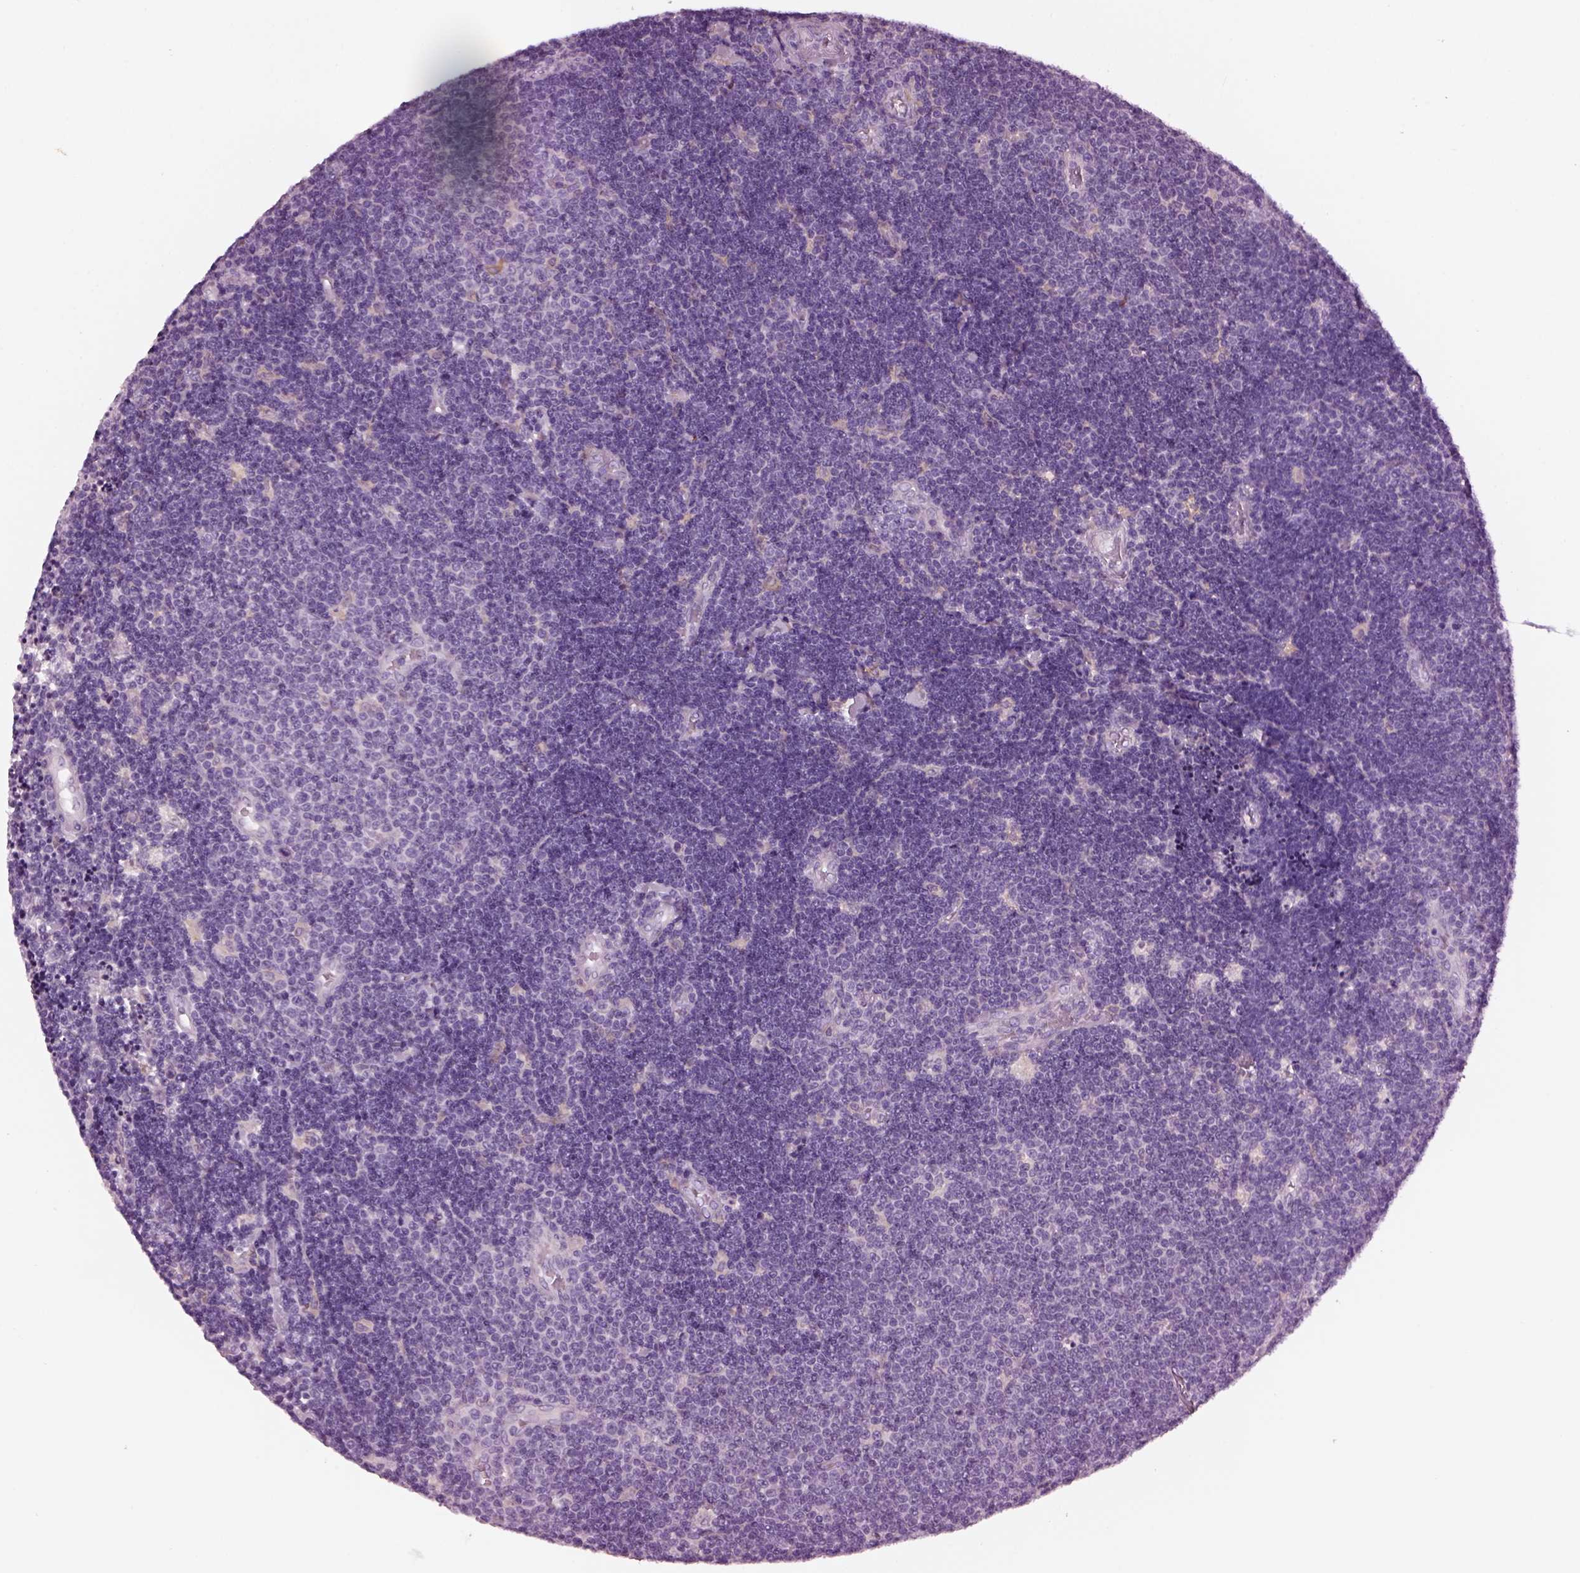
{"staining": {"intensity": "negative", "quantity": "none", "location": "none"}, "tissue": "lymphoma", "cell_type": "Tumor cells", "image_type": "cancer", "snomed": [{"axis": "morphology", "description": "Malignant lymphoma, non-Hodgkin's type, Low grade"}, {"axis": "topography", "description": "Brain"}], "caption": "This is an immunohistochemistry (IHC) micrograph of low-grade malignant lymphoma, non-Hodgkin's type. There is no expression in tumor cells.", "gene": "SHTN1", "patient": {"sex": "female", "age": 66}}